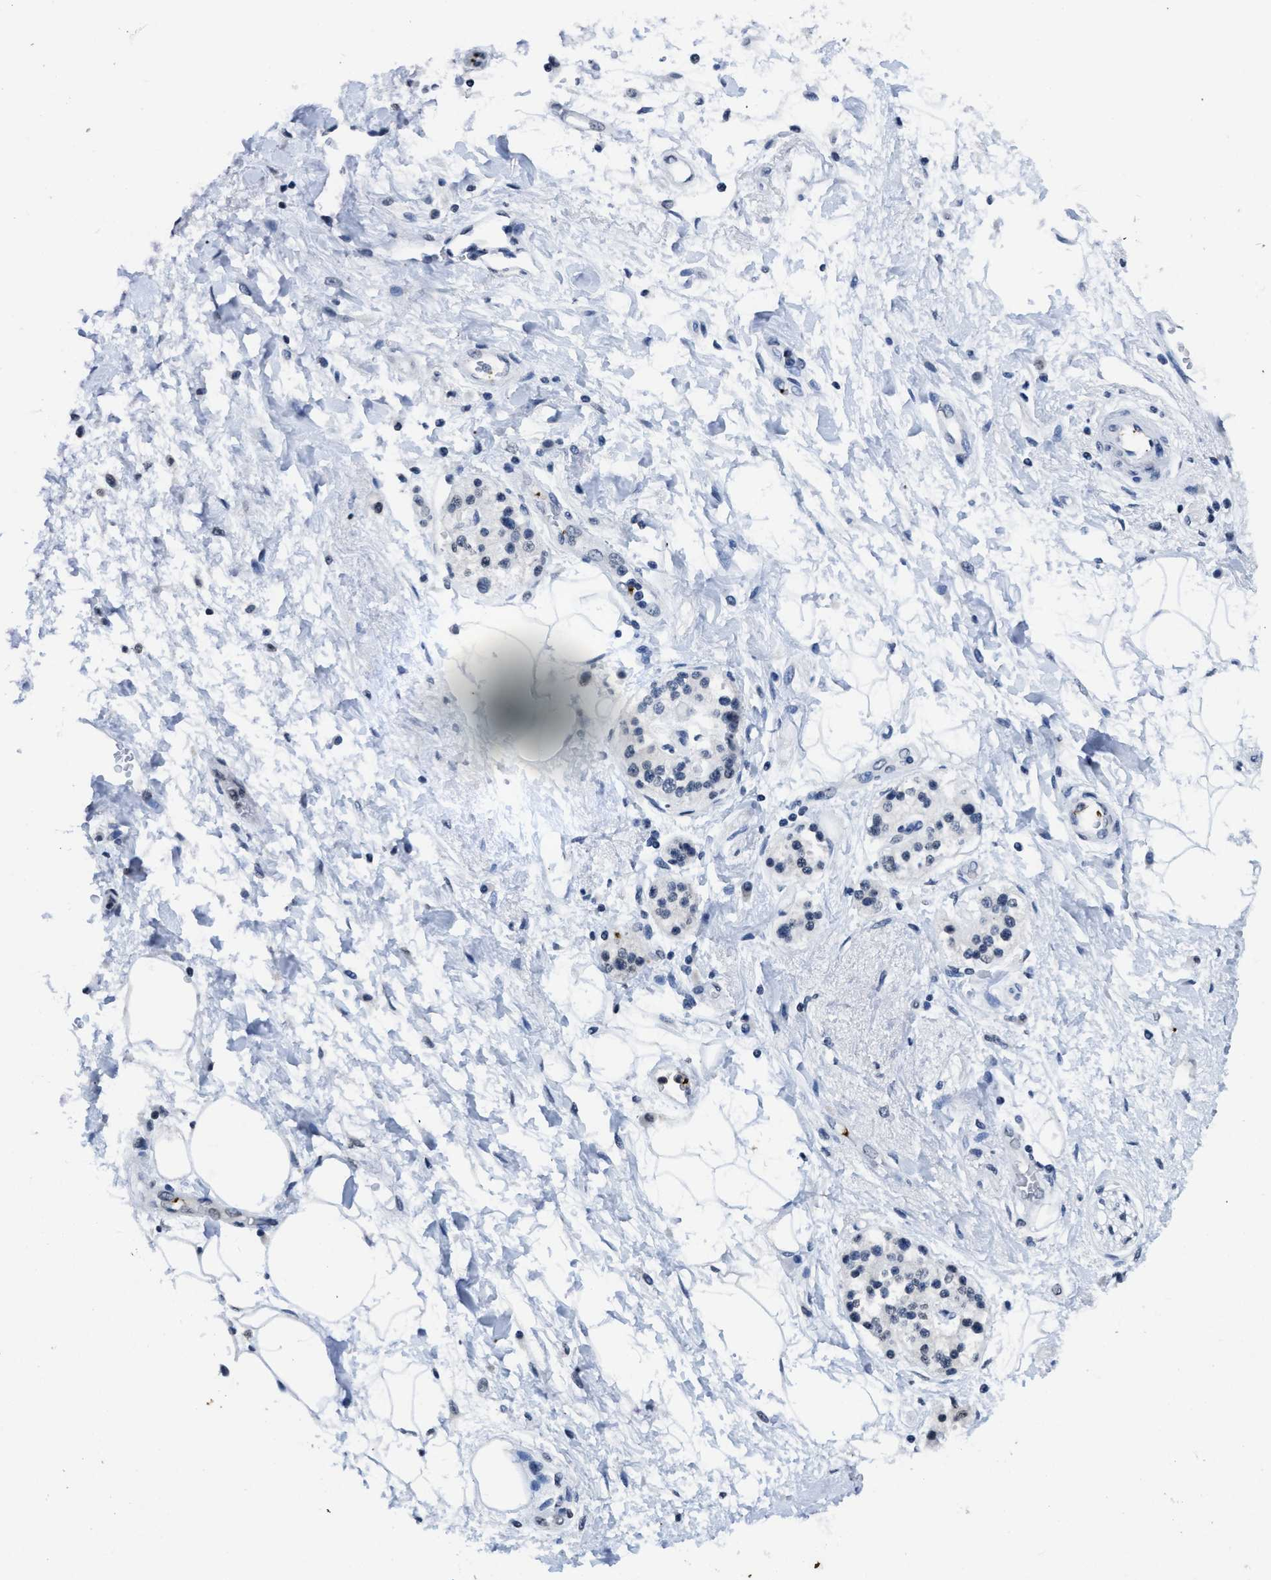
{"staining": {"intensity": "weak", "quantity": "<25%", "location": "cytoplasmic/membranous"}, "tissue": "adipose tissue", "cell_type": "Adipocytes", "image_type": "normal", "snomed": [{"axis": "morphology", "description": "Normal tissue, NOS"}, {"axis": "morphology", "description": "Adenocarcinoma, NOS"}, {"axis": "topography", "description": "Duodenum"}, {"axis": "topography", "description": "Peripheral nerve tissue"}], "caption": "An immunohistochemistry (IHC) histopathology image of unremarkable adipose tissue is shown. There is no staining in adipocytes of adipose tissue.", "gene": "ITGA2B", "patient": {"sex": "female", "age": 60}}